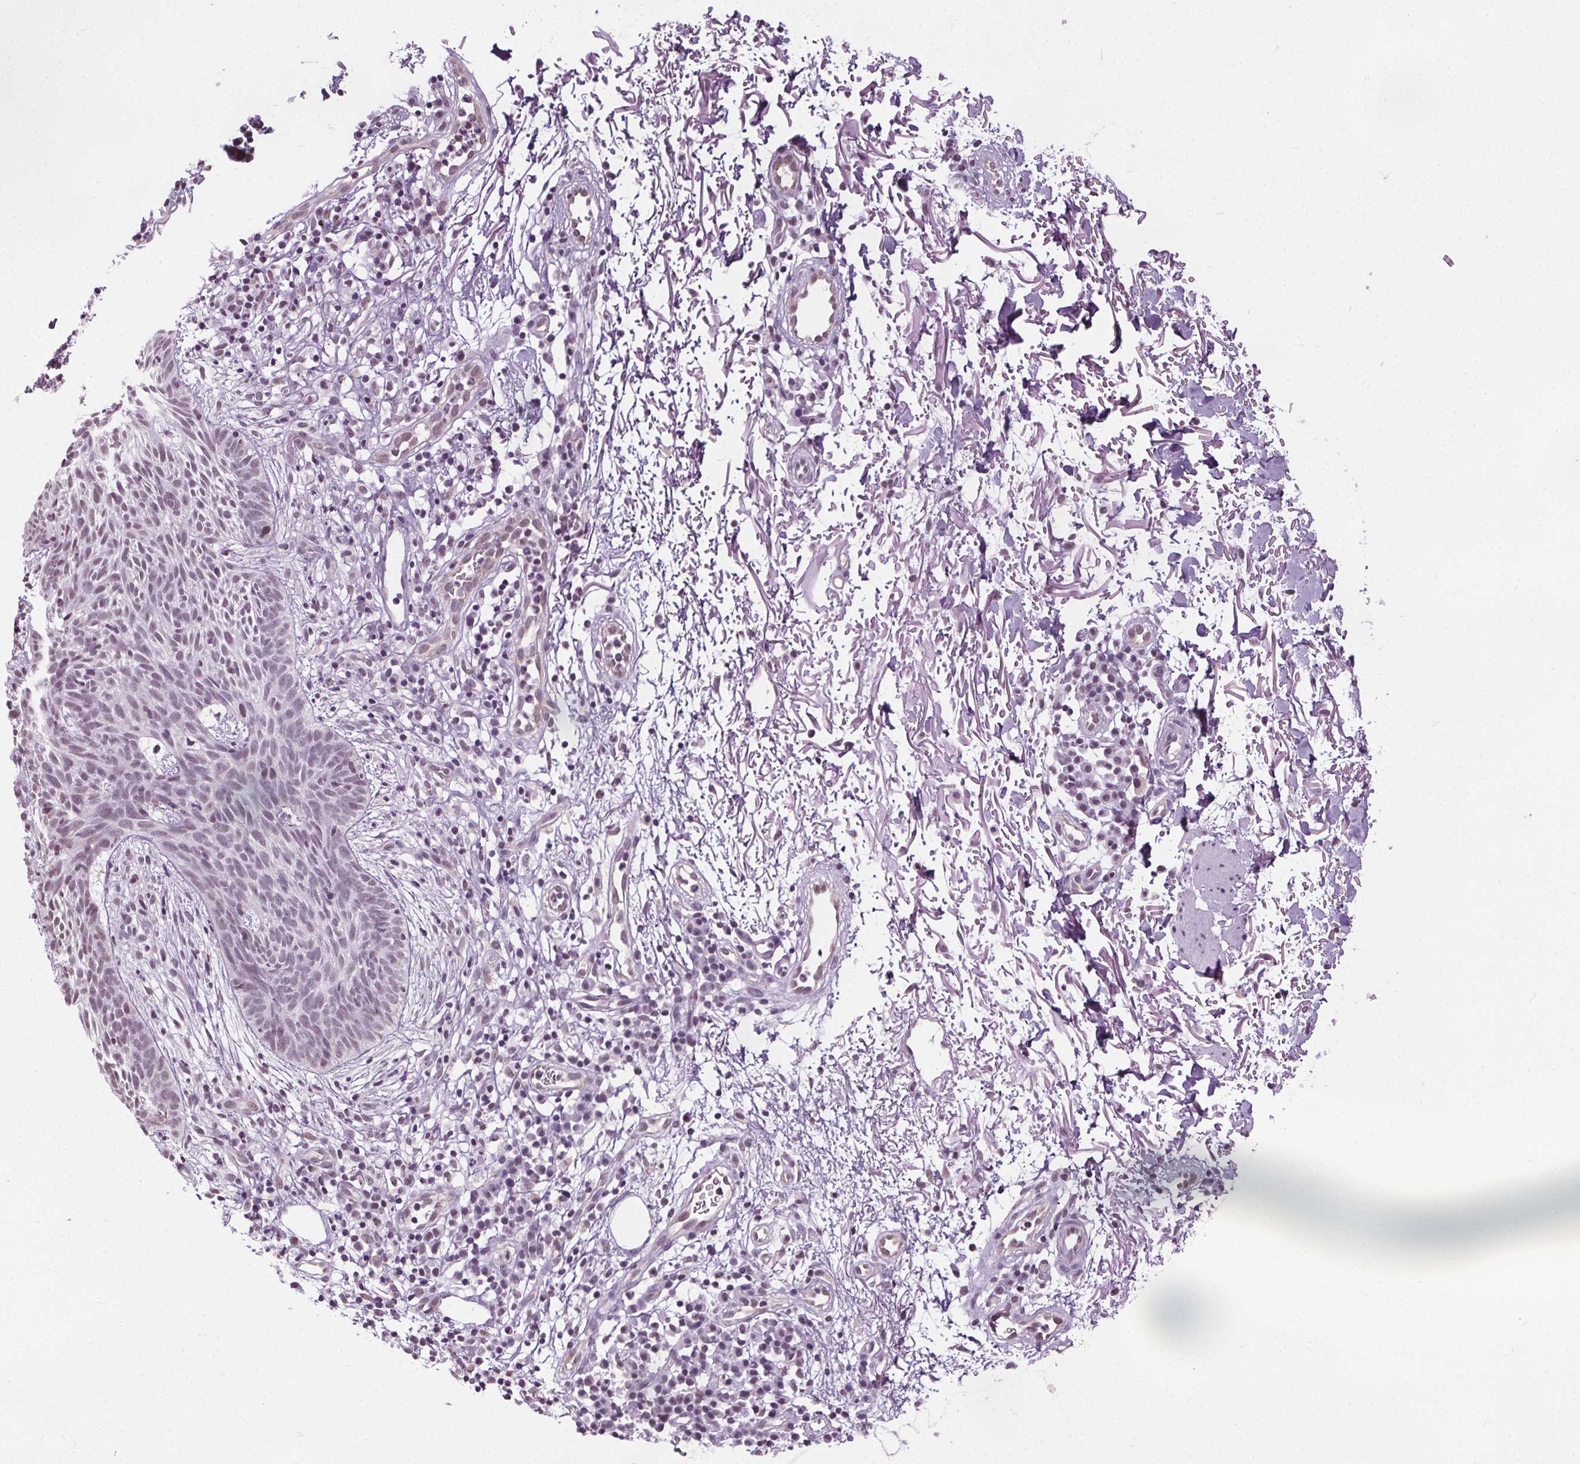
{"staining": {"intensity": "negative", "quantity": "none", "location": "none"}, "tissue": "skin cancer", "cell_type": "Tumor cells", "image_type": "cancer", "snomed": [{"axis": "morphology", "description": "Normal tissue, NOS"}, {"axis": "morphology", "description": "Basal cell carcinoma"}, {"axis": "topography", "description": "Skin"}], "caption": "Histopathology image shows no protein positivity in tumor cells of skin cancer (basal cell carcinoma) tissue.", "gene": "CEBPA", "patient": {"sex": "male", "age": 68}}